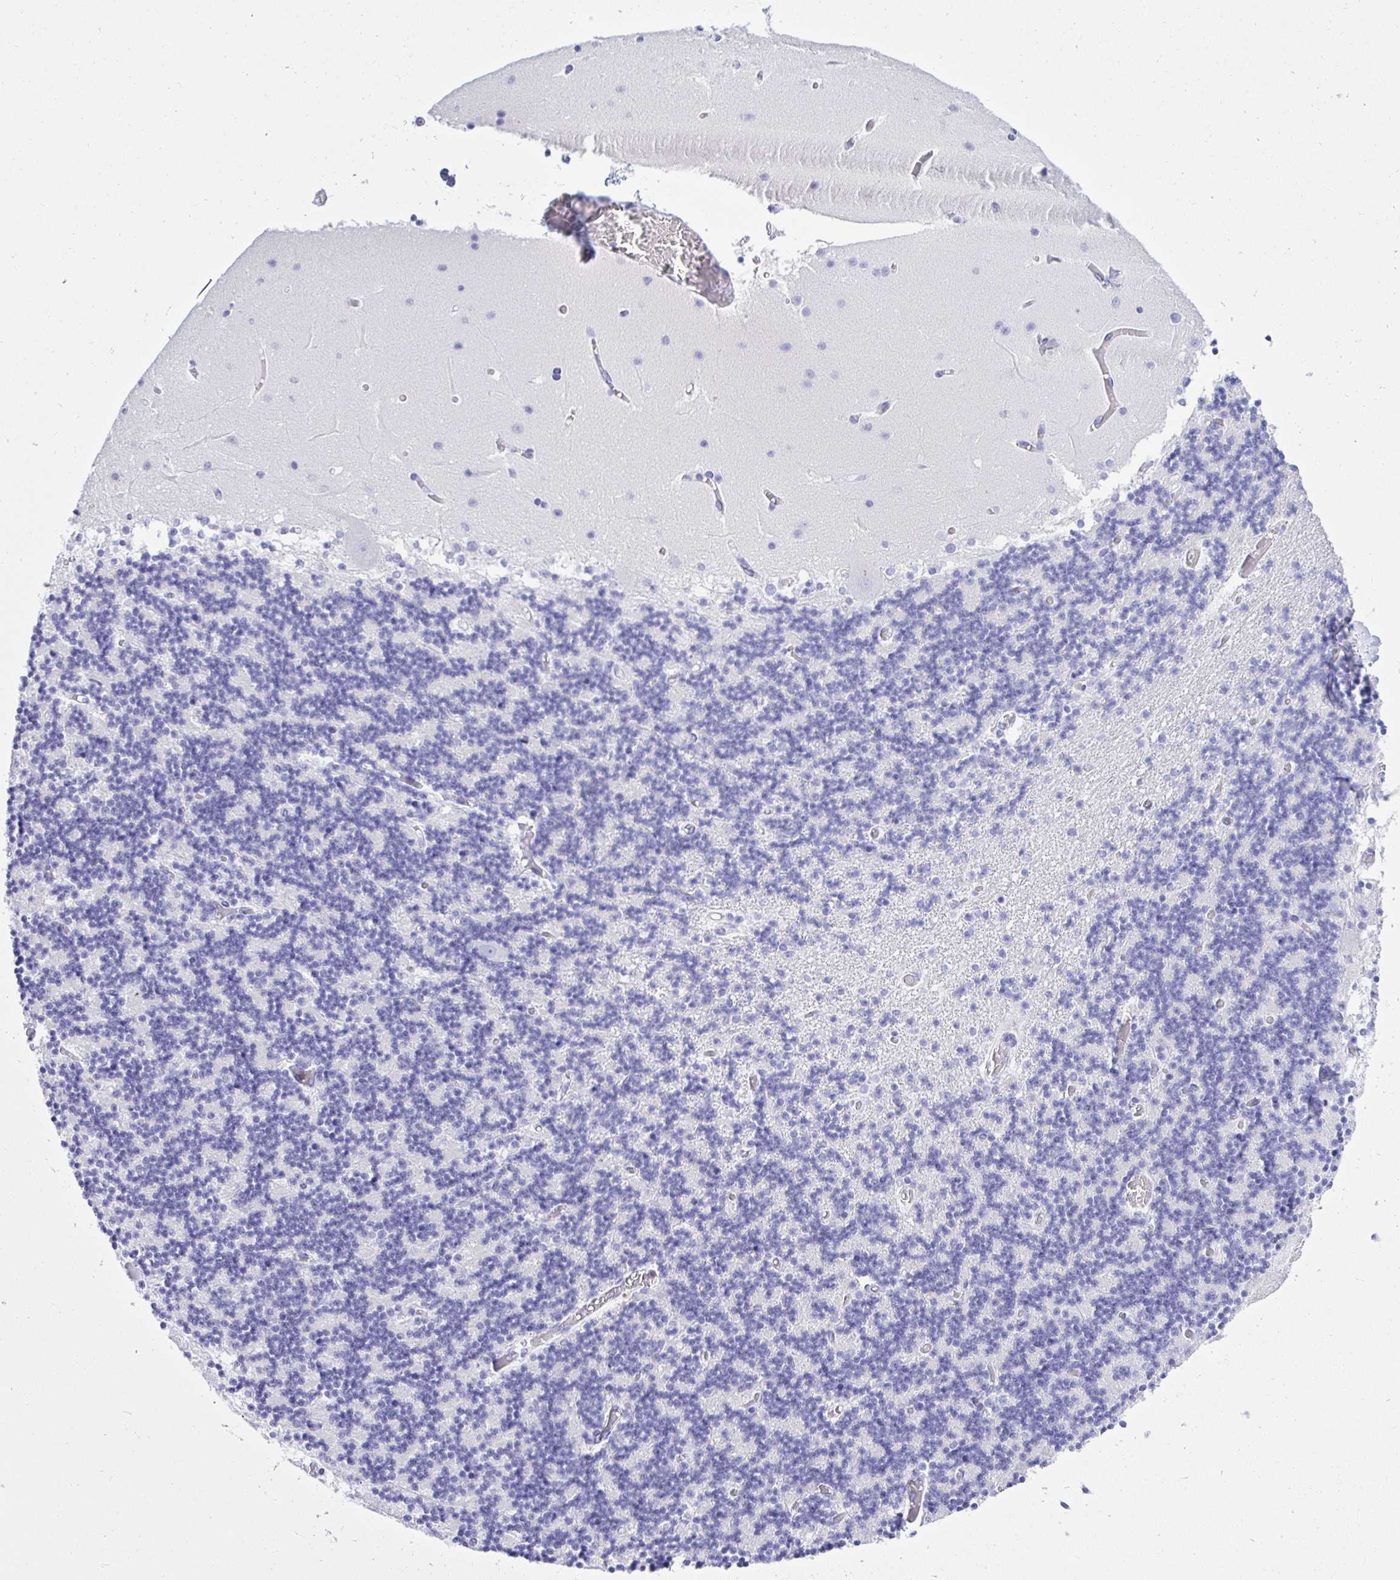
{"staining": {"intensity": "negative", "quantity": "none", "location": "none"}, "tissue": "cerebellum", "cell_type": "Cells in granular layer", "image_type": "normal", "snomed": [{"axis": "morphology", "description": "Normal tissue, NOS"}, {"axis": "topography", "description": "Cerebellum"}], "caption": "Immunohistochemistry of unremarkable cerebellum displays no staining in cells in granular layer.", "gene": "CD5", "patient": {"sex": "female", "age": 28}}